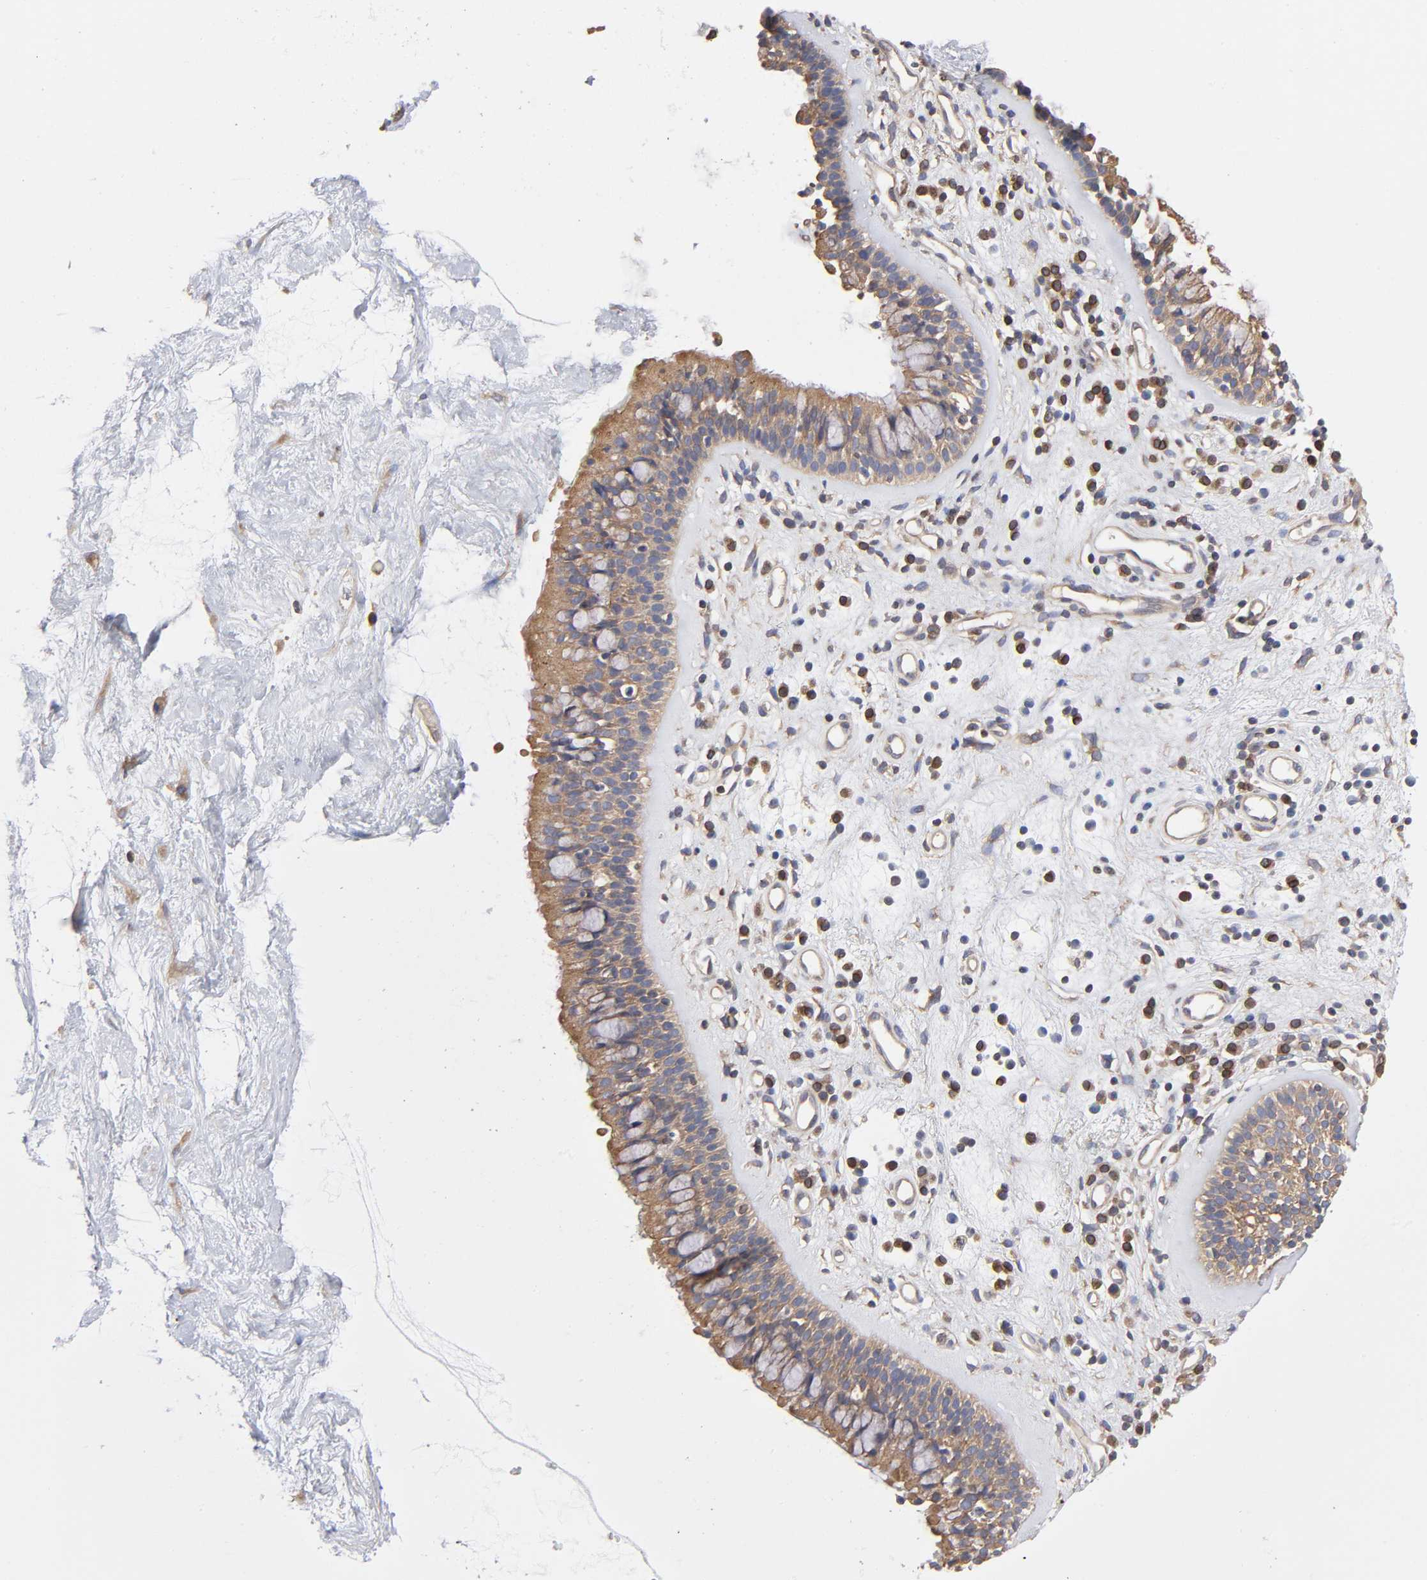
{"staining": {"intensity": "moderate", "quantity": ">75%", "location": "cytoplasmic/membranous"}, "tissue": "nasopharynx", "cell_type": "Respiratory epithelial cells", "image_type": "normal", "snomed": [{"axis": "morphology", "description": "Normal tissue, NOS"}, {"axis": "morphology", "description": "Inflammation, NOS"}, {"axis": "topography", "description": "Nasopharynx"}], "caption": "Immunohistochemical staining of benign human nasopharynx displays moderate cytoplasmic/membranous protein expression in about >75% of respiratory epithelial cells. The protein of interest is stained brown, and the nuclei are stained in blue (DAB IHC with brightfield microscopy, high magnification).", "gene": "STRN3", "patient": {"sex": "male", "age": 48}}